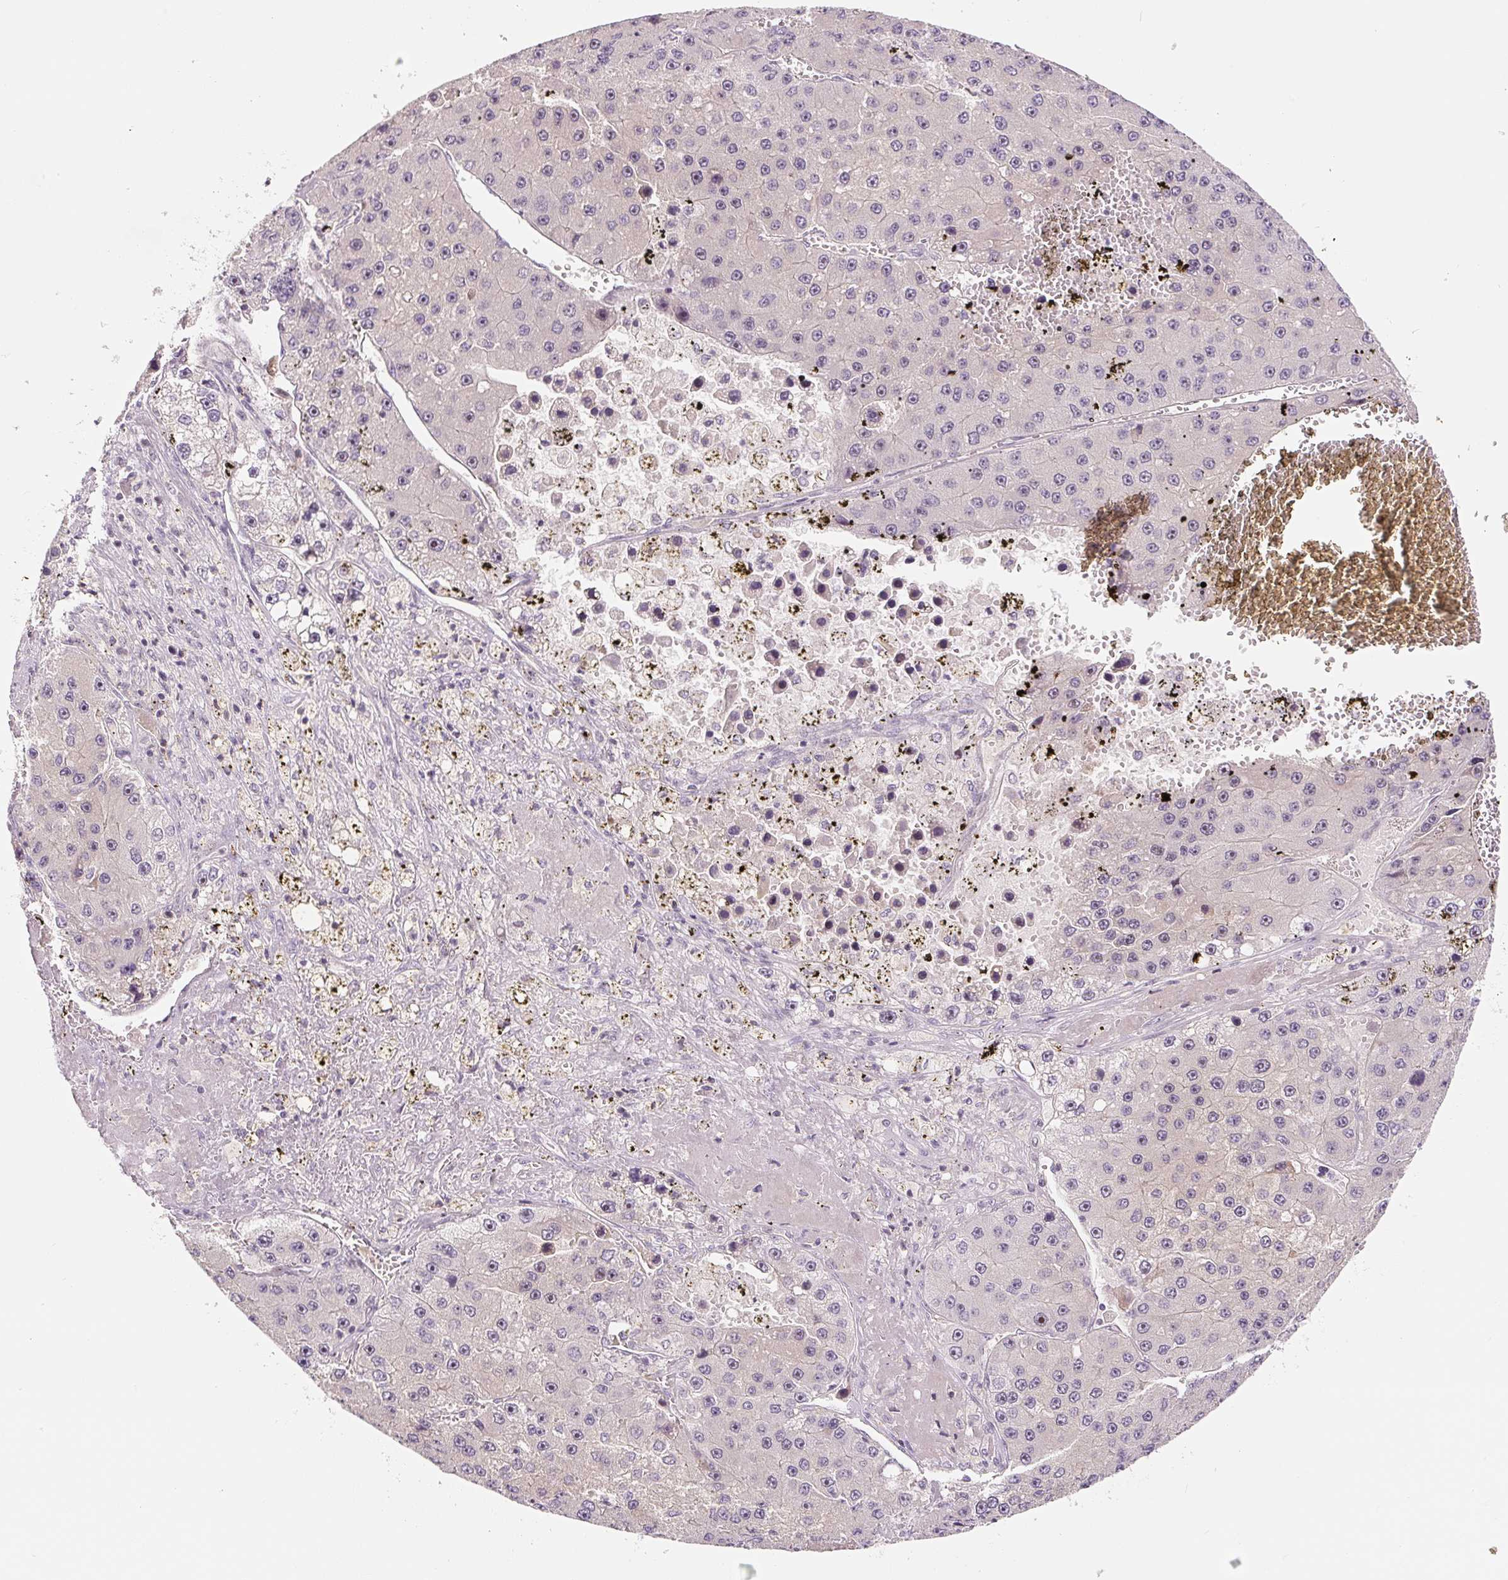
{"staining": {"intensity": "weak", "quantity": "<25%", "location": "nuclear"}, "tissue": "liver cancer", "cell_type": "Tumor cells", "image_type": "cancer", "snomed": [{"axis": "morphology", "description": "Carcinoma, Hepatocellular, NOS"}, {"axis": "topography", "description": "Liver"}], "caption": "Tumor cells are negative for protein expression in human hepatocellular carcinoma (liver). The staining was performed using DAB to visualize the protein expression in brown, while the nuclei were stained in blue with hematoxylin (Magnification: 20x).", "gene": "PWWP3B", "patient": {"sex": "female", "age": 73}}